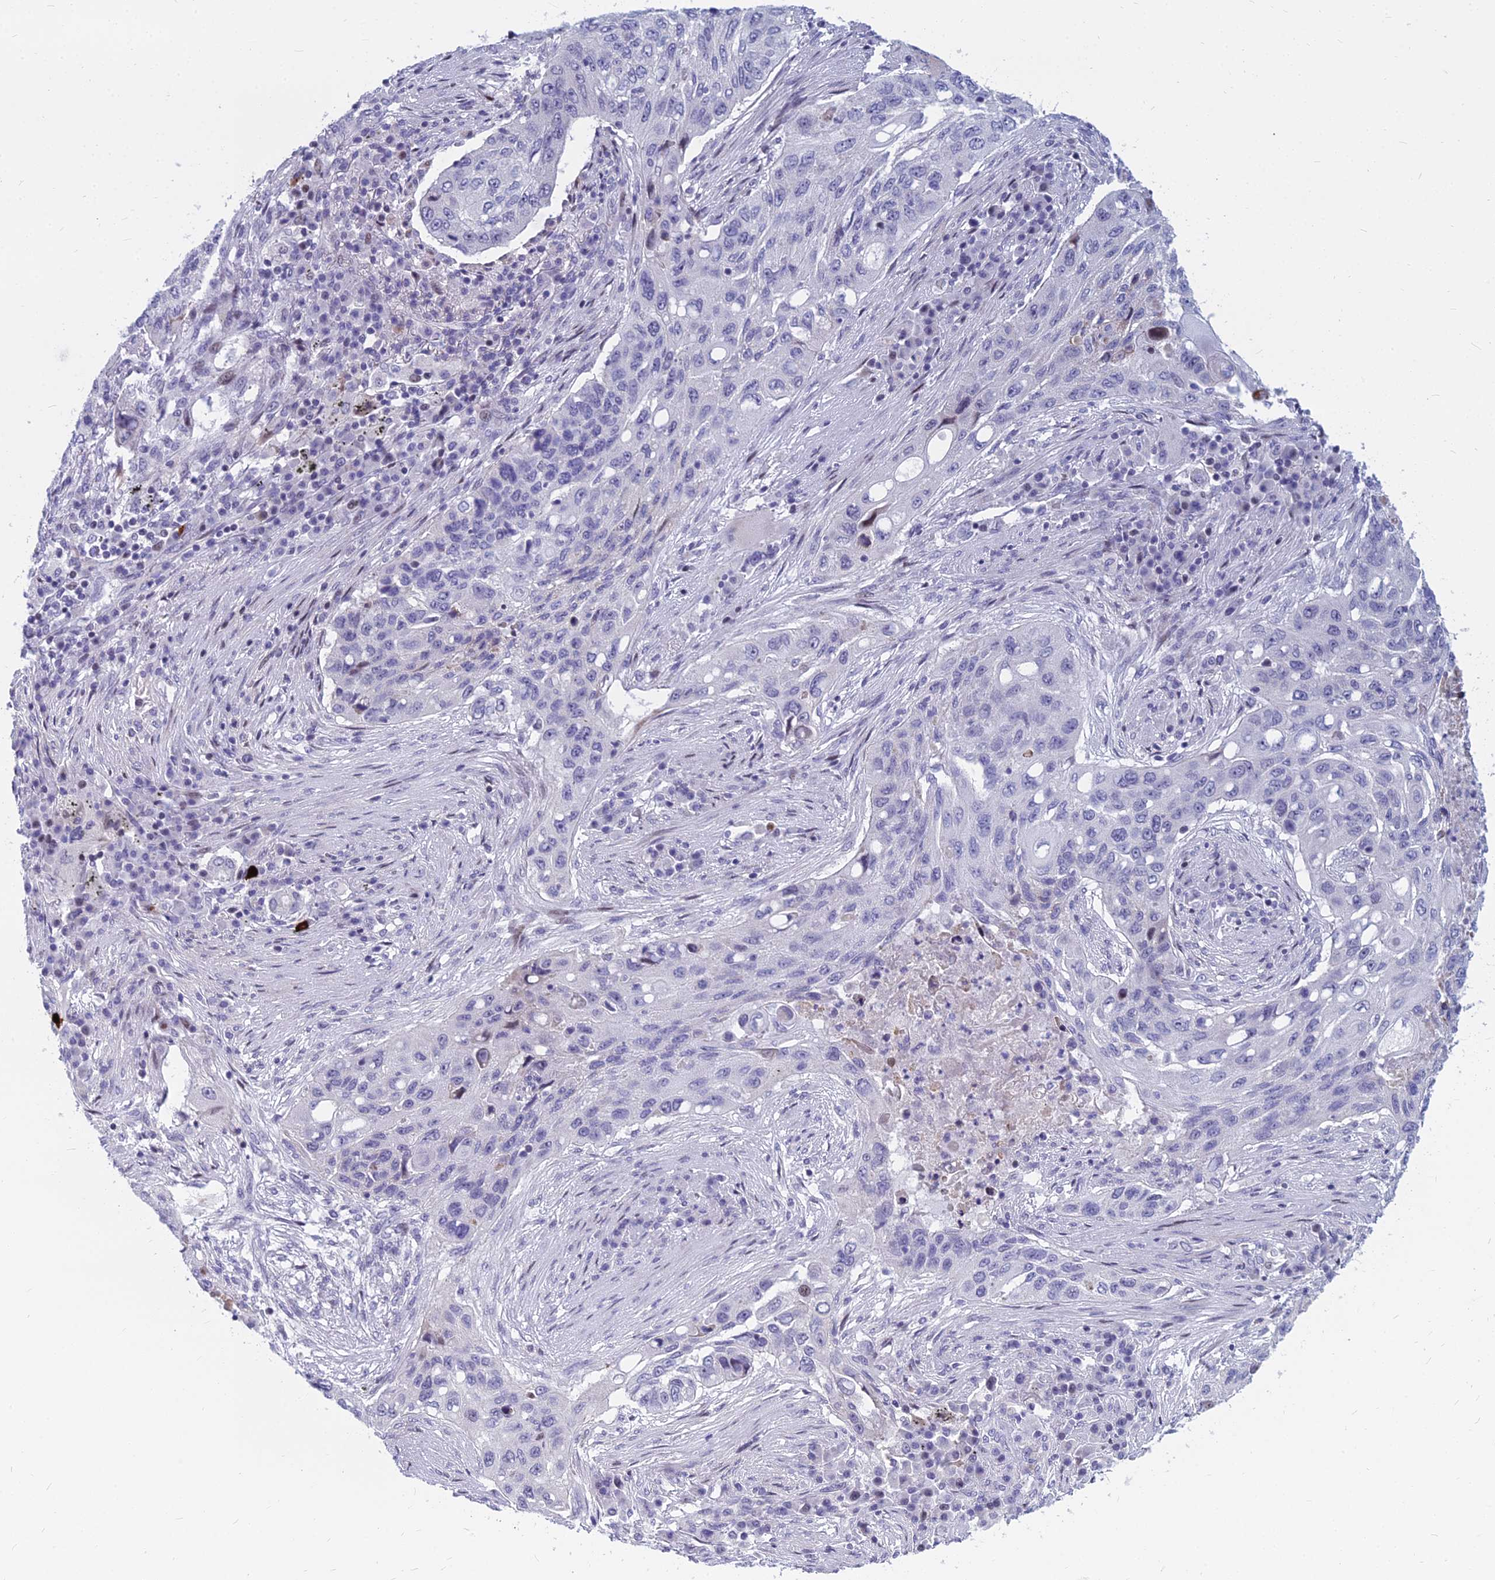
{"staining": {"intensity": "negative", "quantity": "none", "location": "none"}, "tissue": "lung cancer", "cell_type": "Tumor cells", "image_type": "cancer", "snomed": [{"axis": "morphology", "description": "Squamous cell carcinoma, NOS"}, {"axis": "topography", "description": "Lung"}], "caption": "Lung cancer was stained to show a protein in brown. There is no significant staining in tumor cells.", "gene": "MYBPC2", "patient": {"sex": "female", "age": 63}}